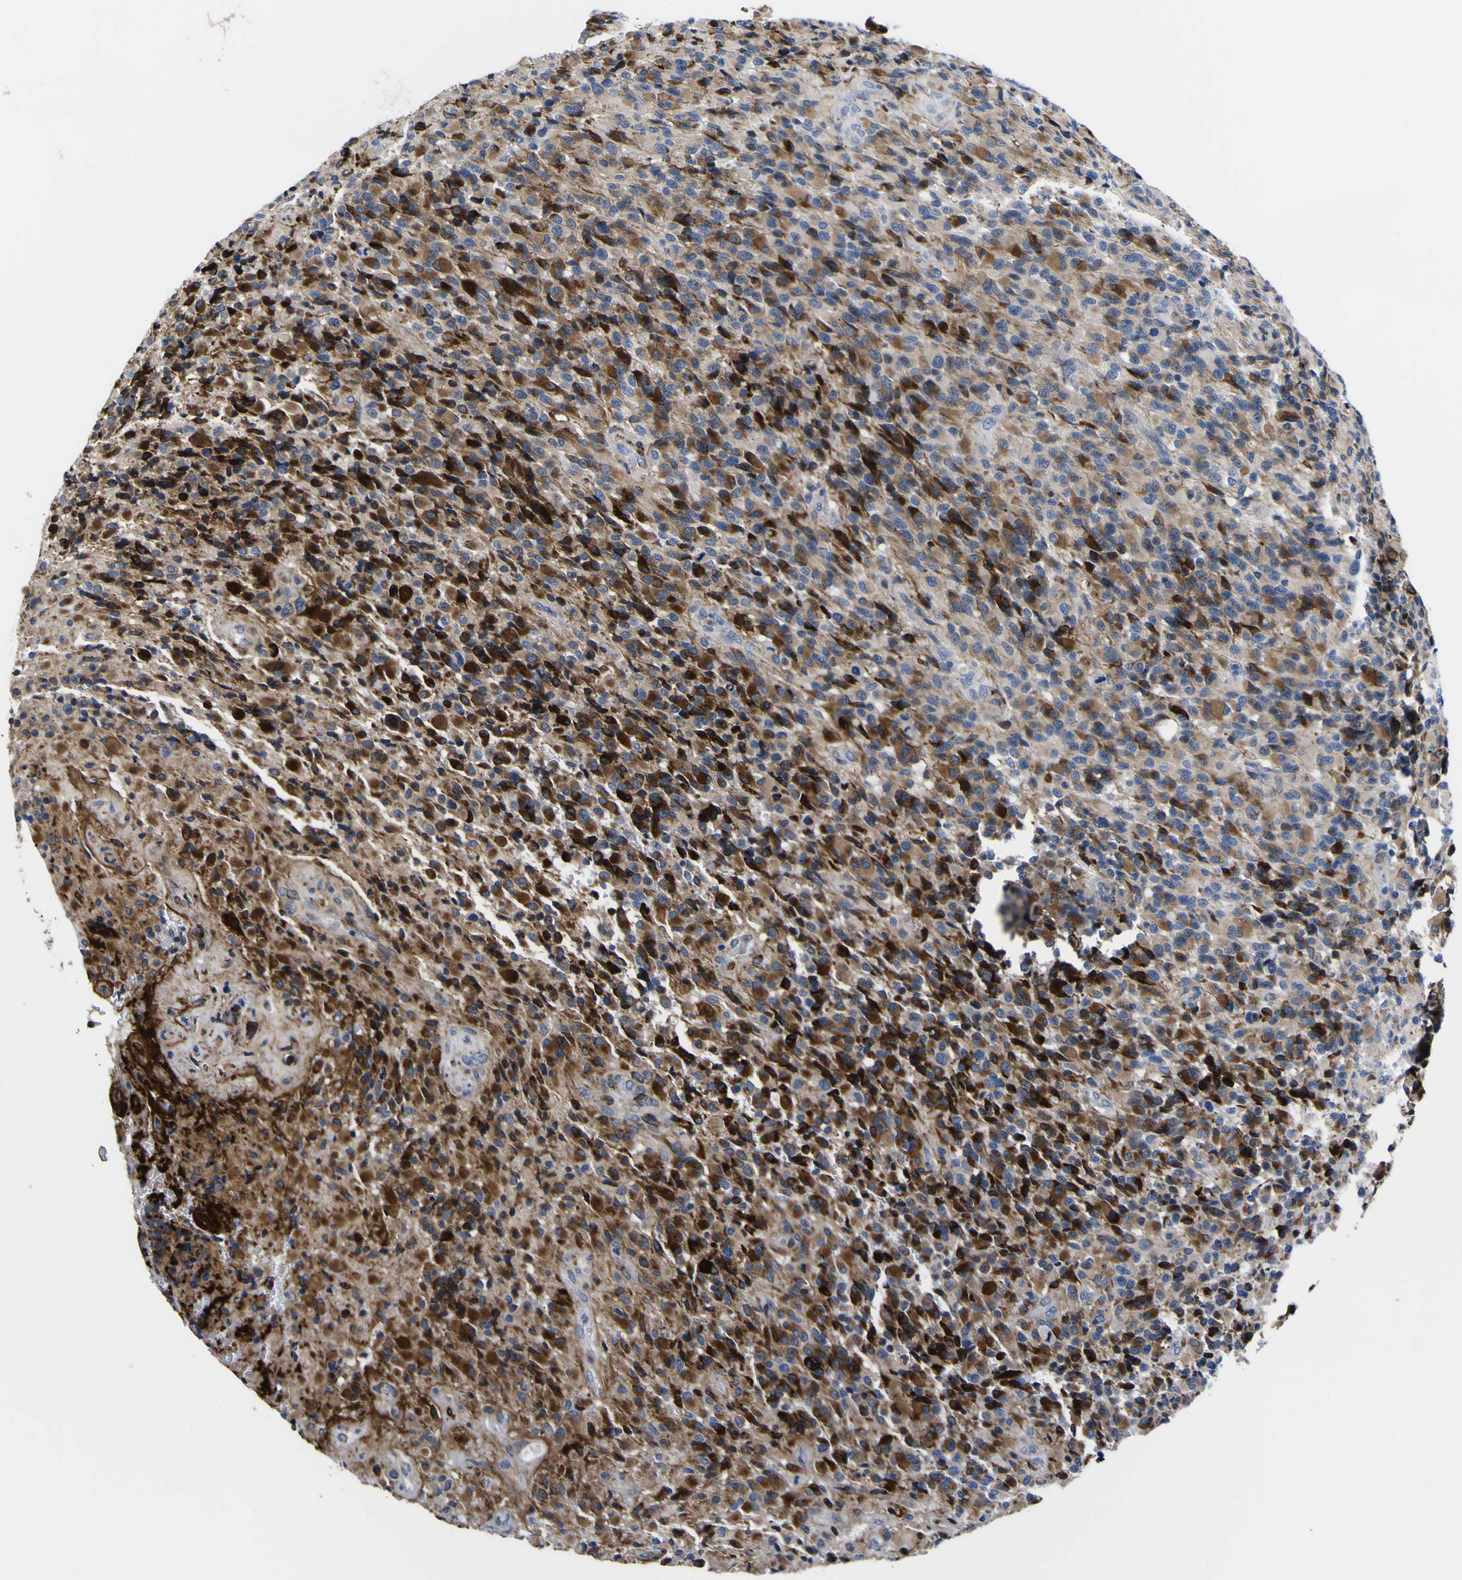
{"staining": {"intensity": "strong", "quantity": "25%-75%", "location": "cytoplasmic/membranous"}, "tissue": "glioma", "cell_type": "Tumor cells", "image_type": "cancer", "snomed": [{"axis": "morphology", "description": "Glioma, malignant, High grade"}, {"axis": "topography", "description": "Brain"}], "caption": "Malignant glioma (high-grade) tissue reveals strong cytoplasmic/membranous staining in approximately 25%-75% of tumor cells, visualized by immunohistochemistry.", "gene": "SCD", "patient": {"sex": "male", "age": 71}}